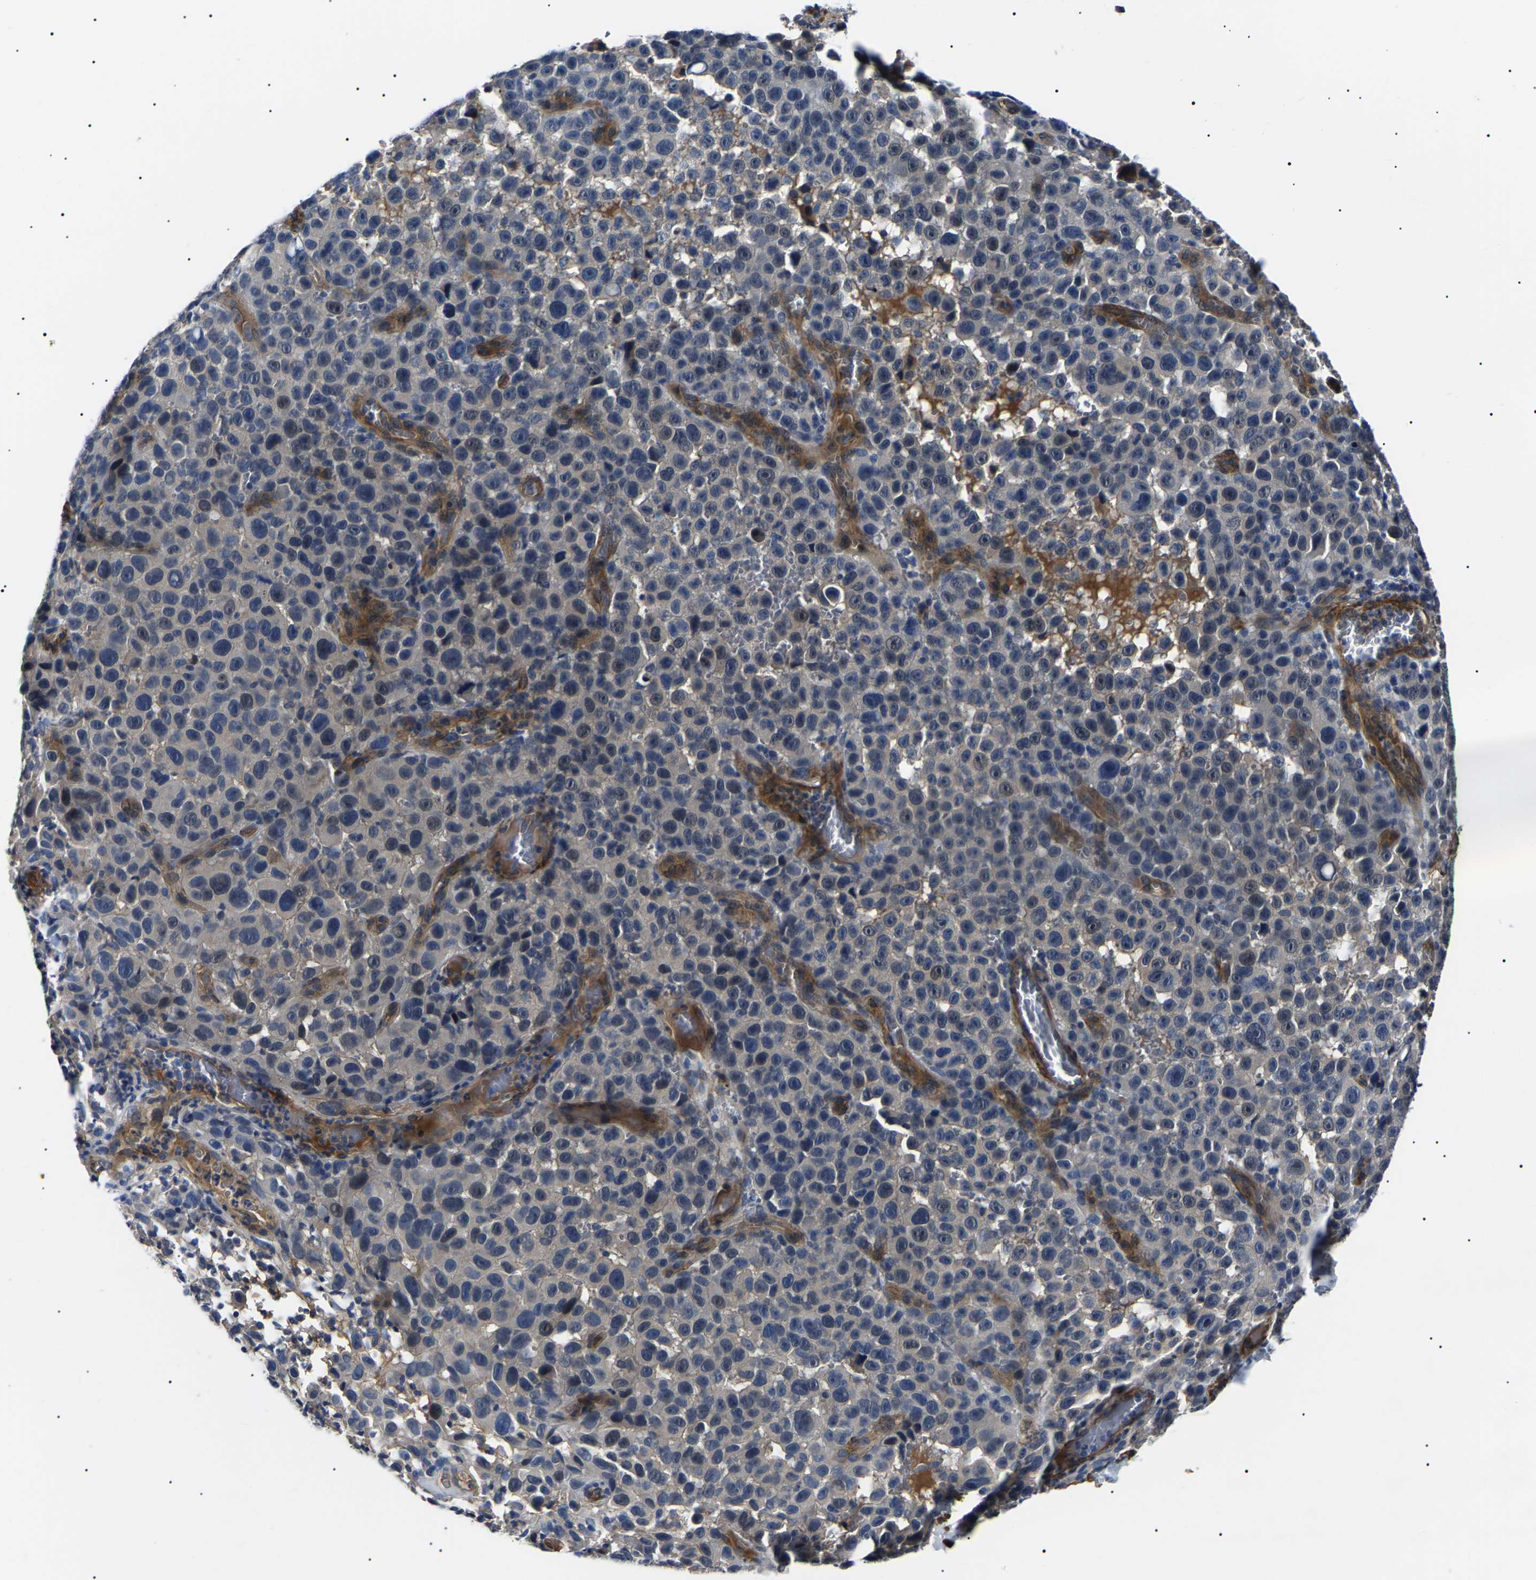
{"staining": {"intensity": "negative", "quantity": "none", "location": "none"}, "tissue": "melanoma", "cell_type": "Tumor cells", "image_type": "cancer", "snomed": [{"axis": "morphology", "description": "Malignant melanoma, NOS"}, {"axis": "topography", "description": "Skin"}], "caption": "Tumor cells are negative for brown protein staining in melanoma.", "gene": "KLHL42", "patient": {"sex": "female", "age": 82}}